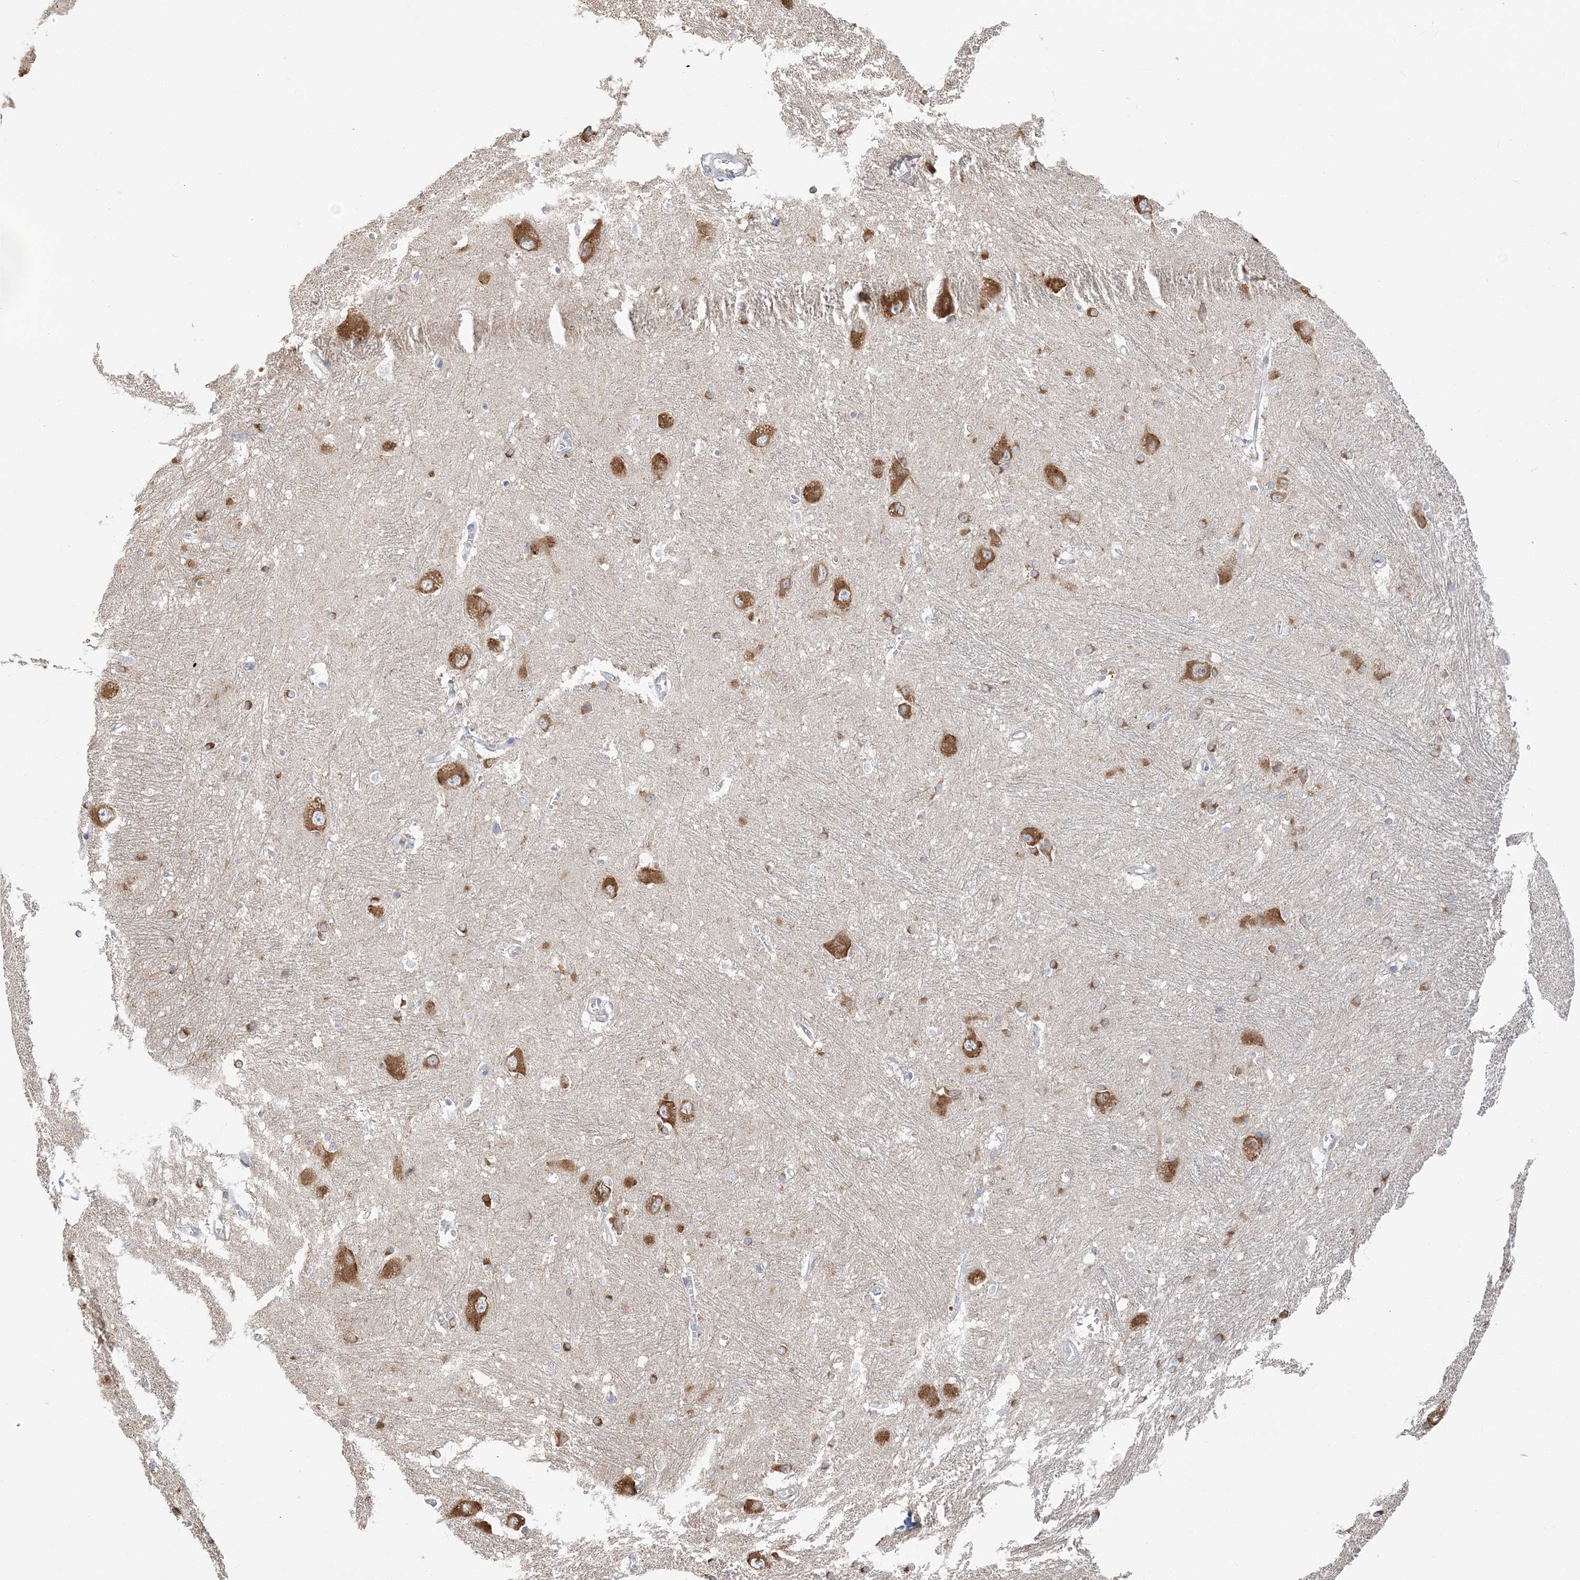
{"staining": {"intensity": "negative", "quantity": "none", "location": "none"}, "tissue": "caudate", "cell_type": "Glial cells", "image_type": "normal", "snomed": [{"axis": "morphology", "description": "Normal tissue, NOS"}, {"axis": "topography", "description": "Lateral ventricle wall"}], "caption": "Image shows no significant protein staining in glial cells of normal caudate. (Immunohistochemistry (ihc), brightfield microscopy, high magnification).", "gene": "FARSB", "patient": {"sex": "male", "age": 37}}